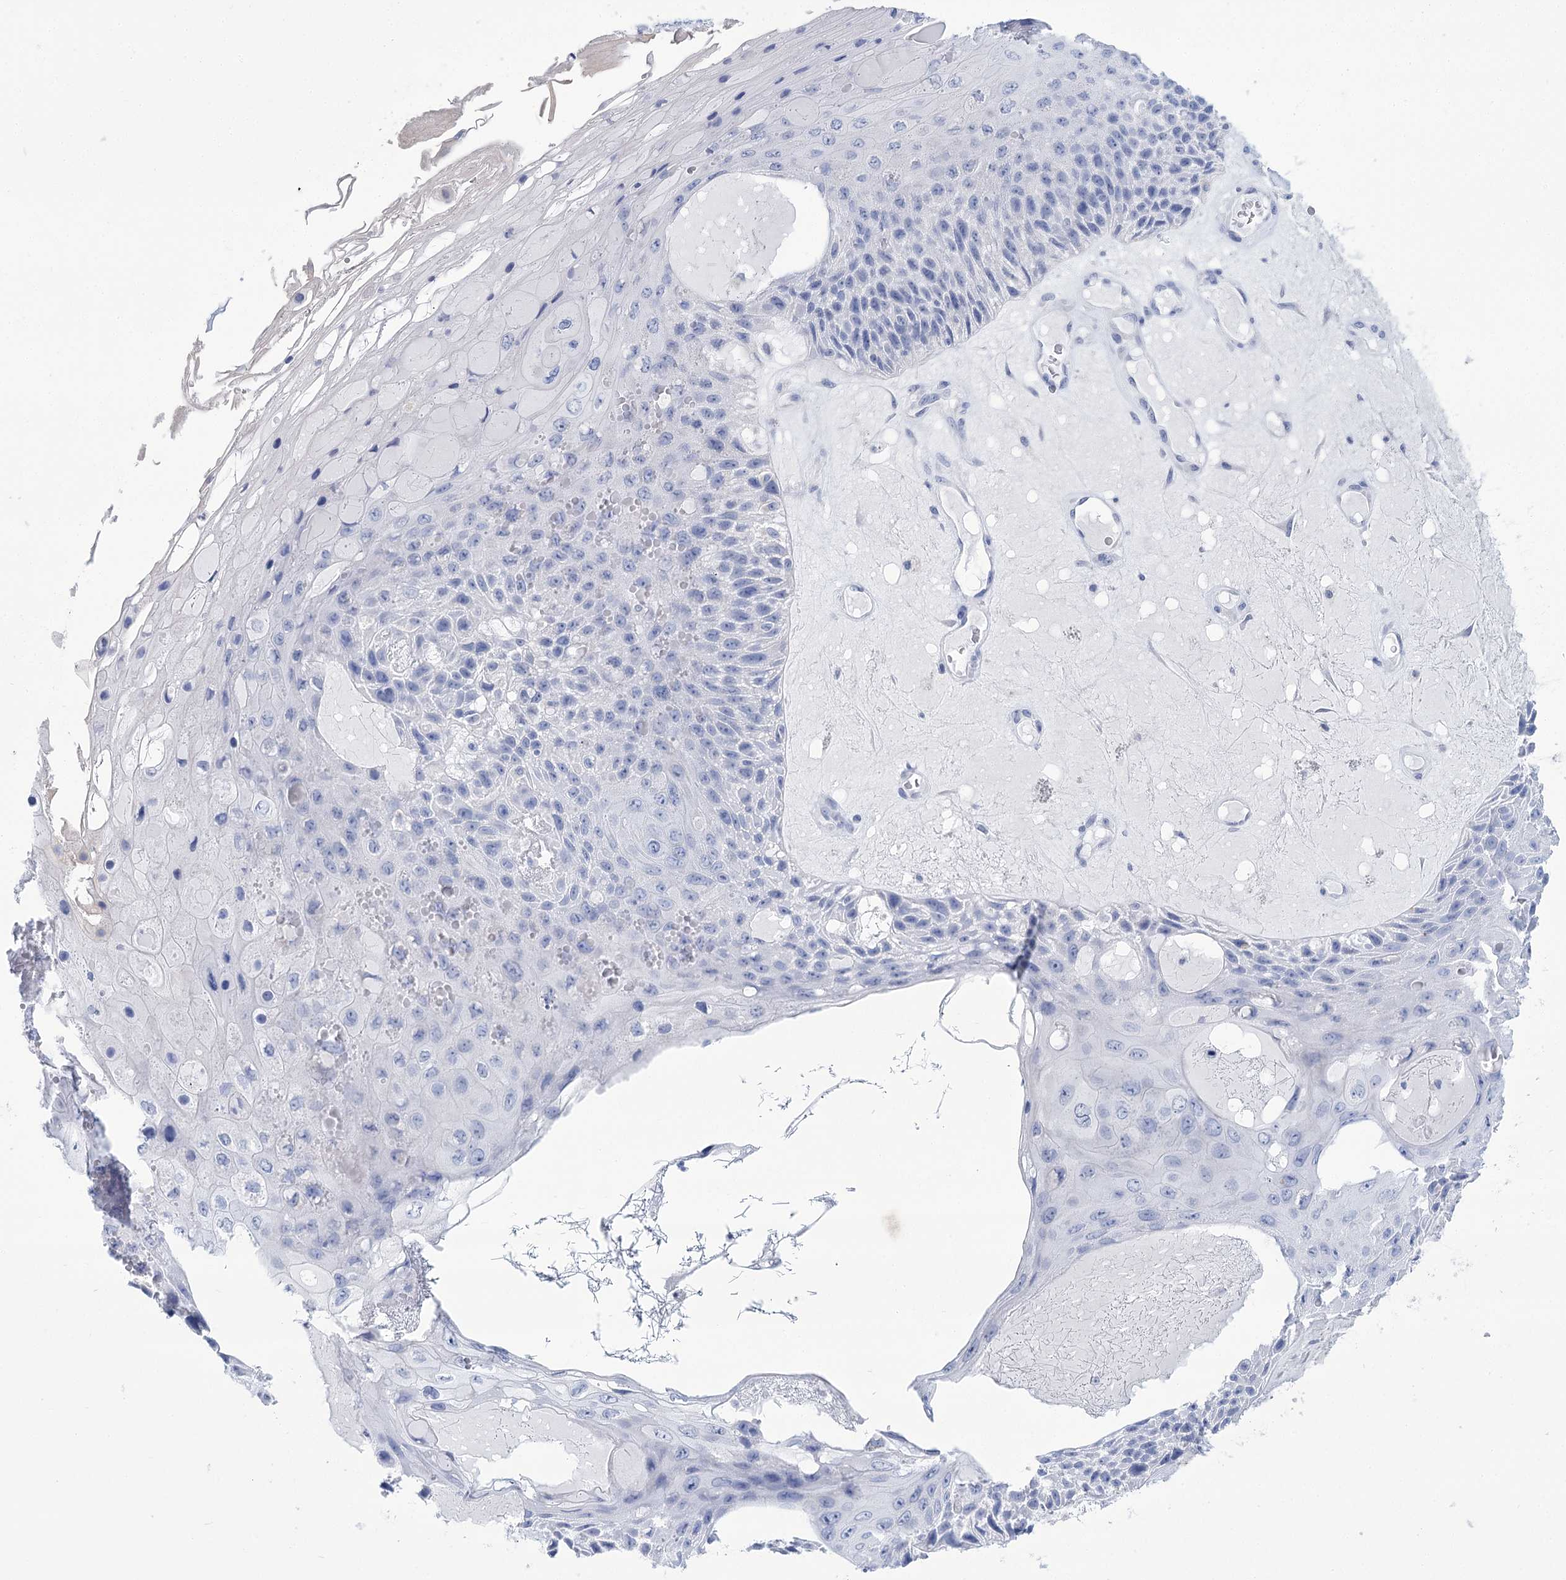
{"staining": {"intensity": "negative", "quantity": "none", "location": "none"}, "tissue": "skin cancer", "cell_type": "Tumor cells", "image_type": "cancer", "snomed": [{"axis": "morphology", "description": "Squamous cell carcinoma, NOS"}, {"axis": "topography", "description": "Skin"}], "caption": "Immunohistochemistry (IHC) image of human skin squamous cell carcinoma stained for a protein (brown), which reveals no staining in tumor cells. Brightfield microscopy of IHC stained with DAB (3,3'-diaminobenzidine) (brown) and hematoxylin (blue), captured at high magnification.", "gene": "PBLD", "patient": {"sex": "female", "age": 88}}